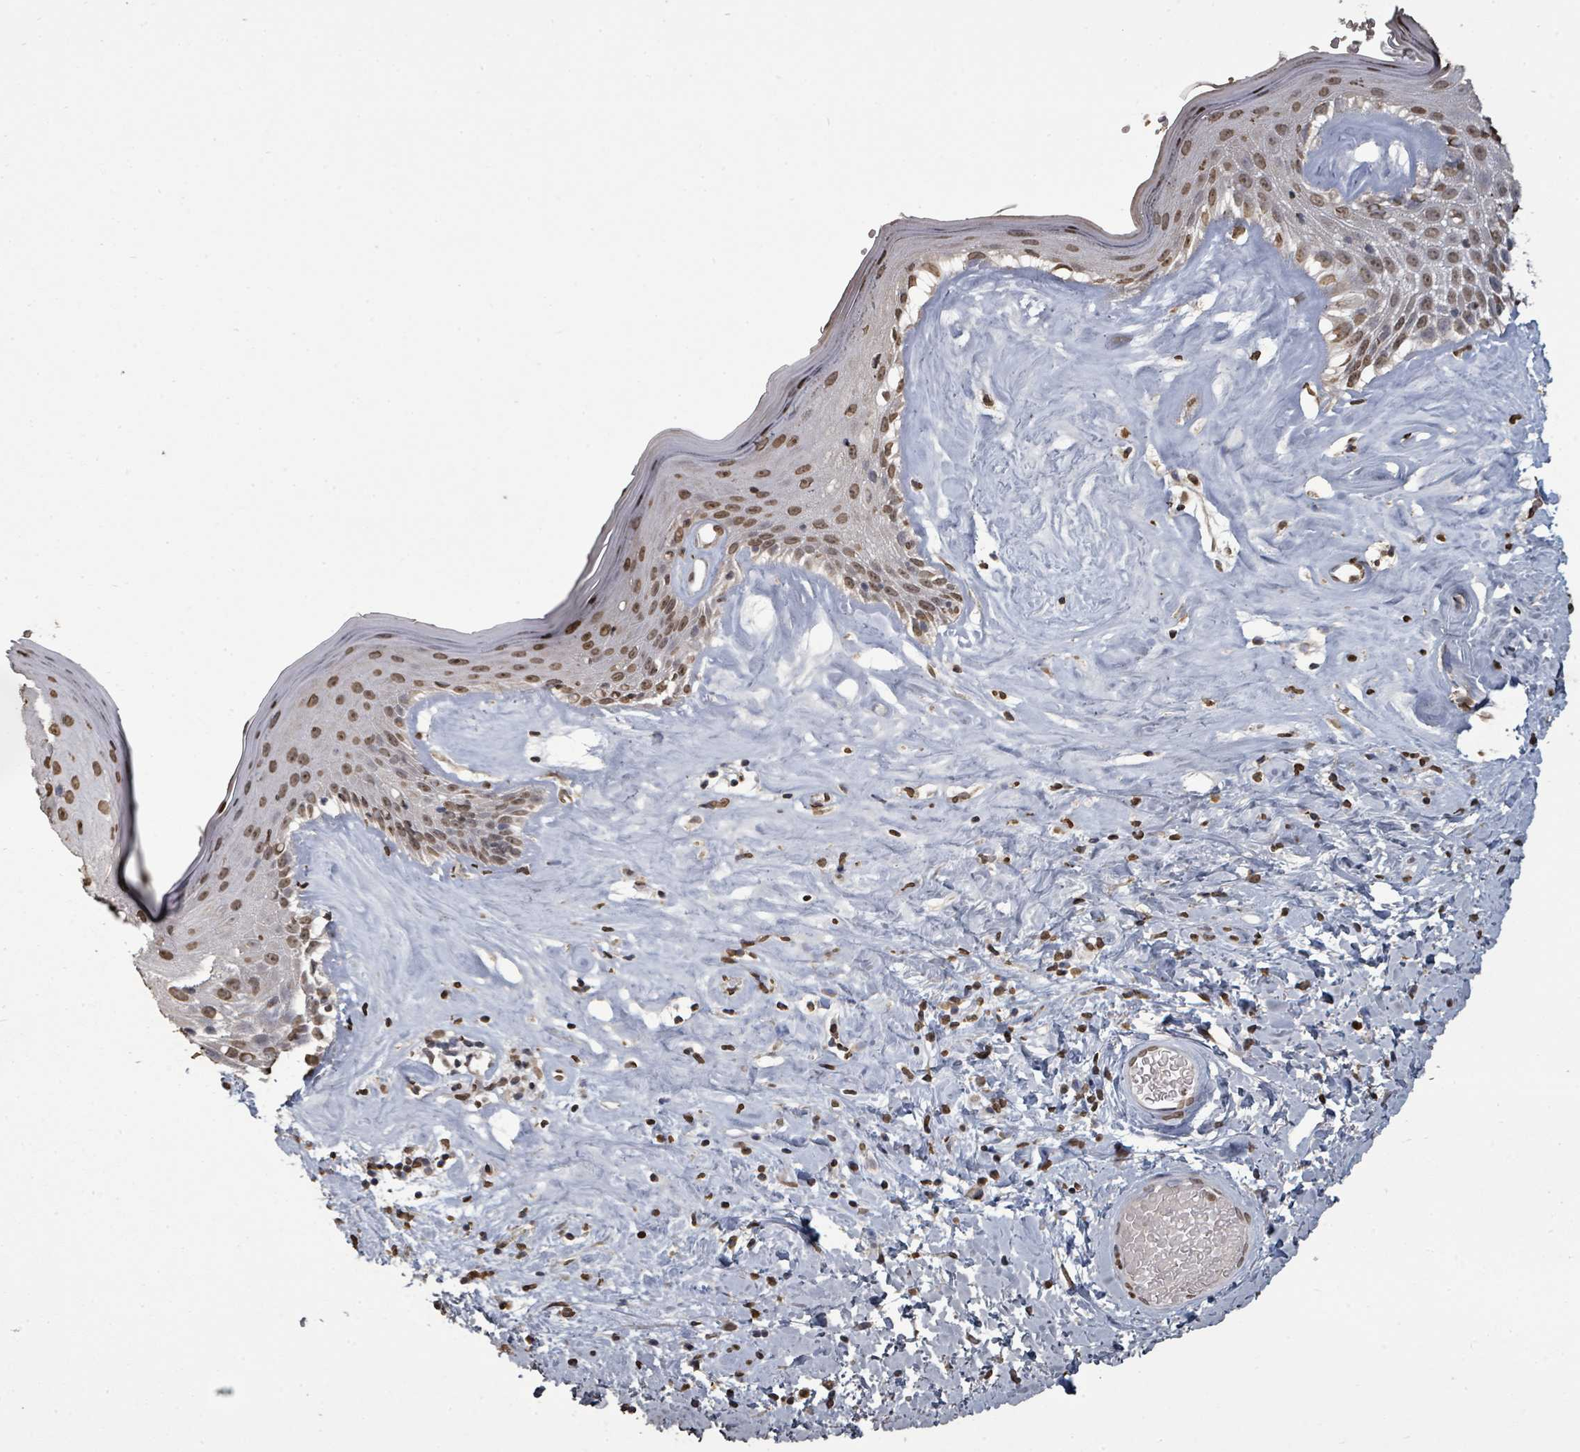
{"staining": {"intensity": "moderate", "quantity": ">75%", "location": "nuclear"}, "tissue": "skin", "cell_type": "Epidermal cells", "image_type": "normal", "snomed": [{"axis": "morphology", "description": "Normal tissue, NOS"}, {"axis": "morphology", "description": "Inflammation, NOS"}, {"axis": "topography", "description": "Vulva"}], "caption": "Moderate nuclear staining for a protein is present in about >75% of epidermal cells of unremarkable skin using IHC.", "gene": "MRPS12", "patient": {"sex": "female", "age": 86}}